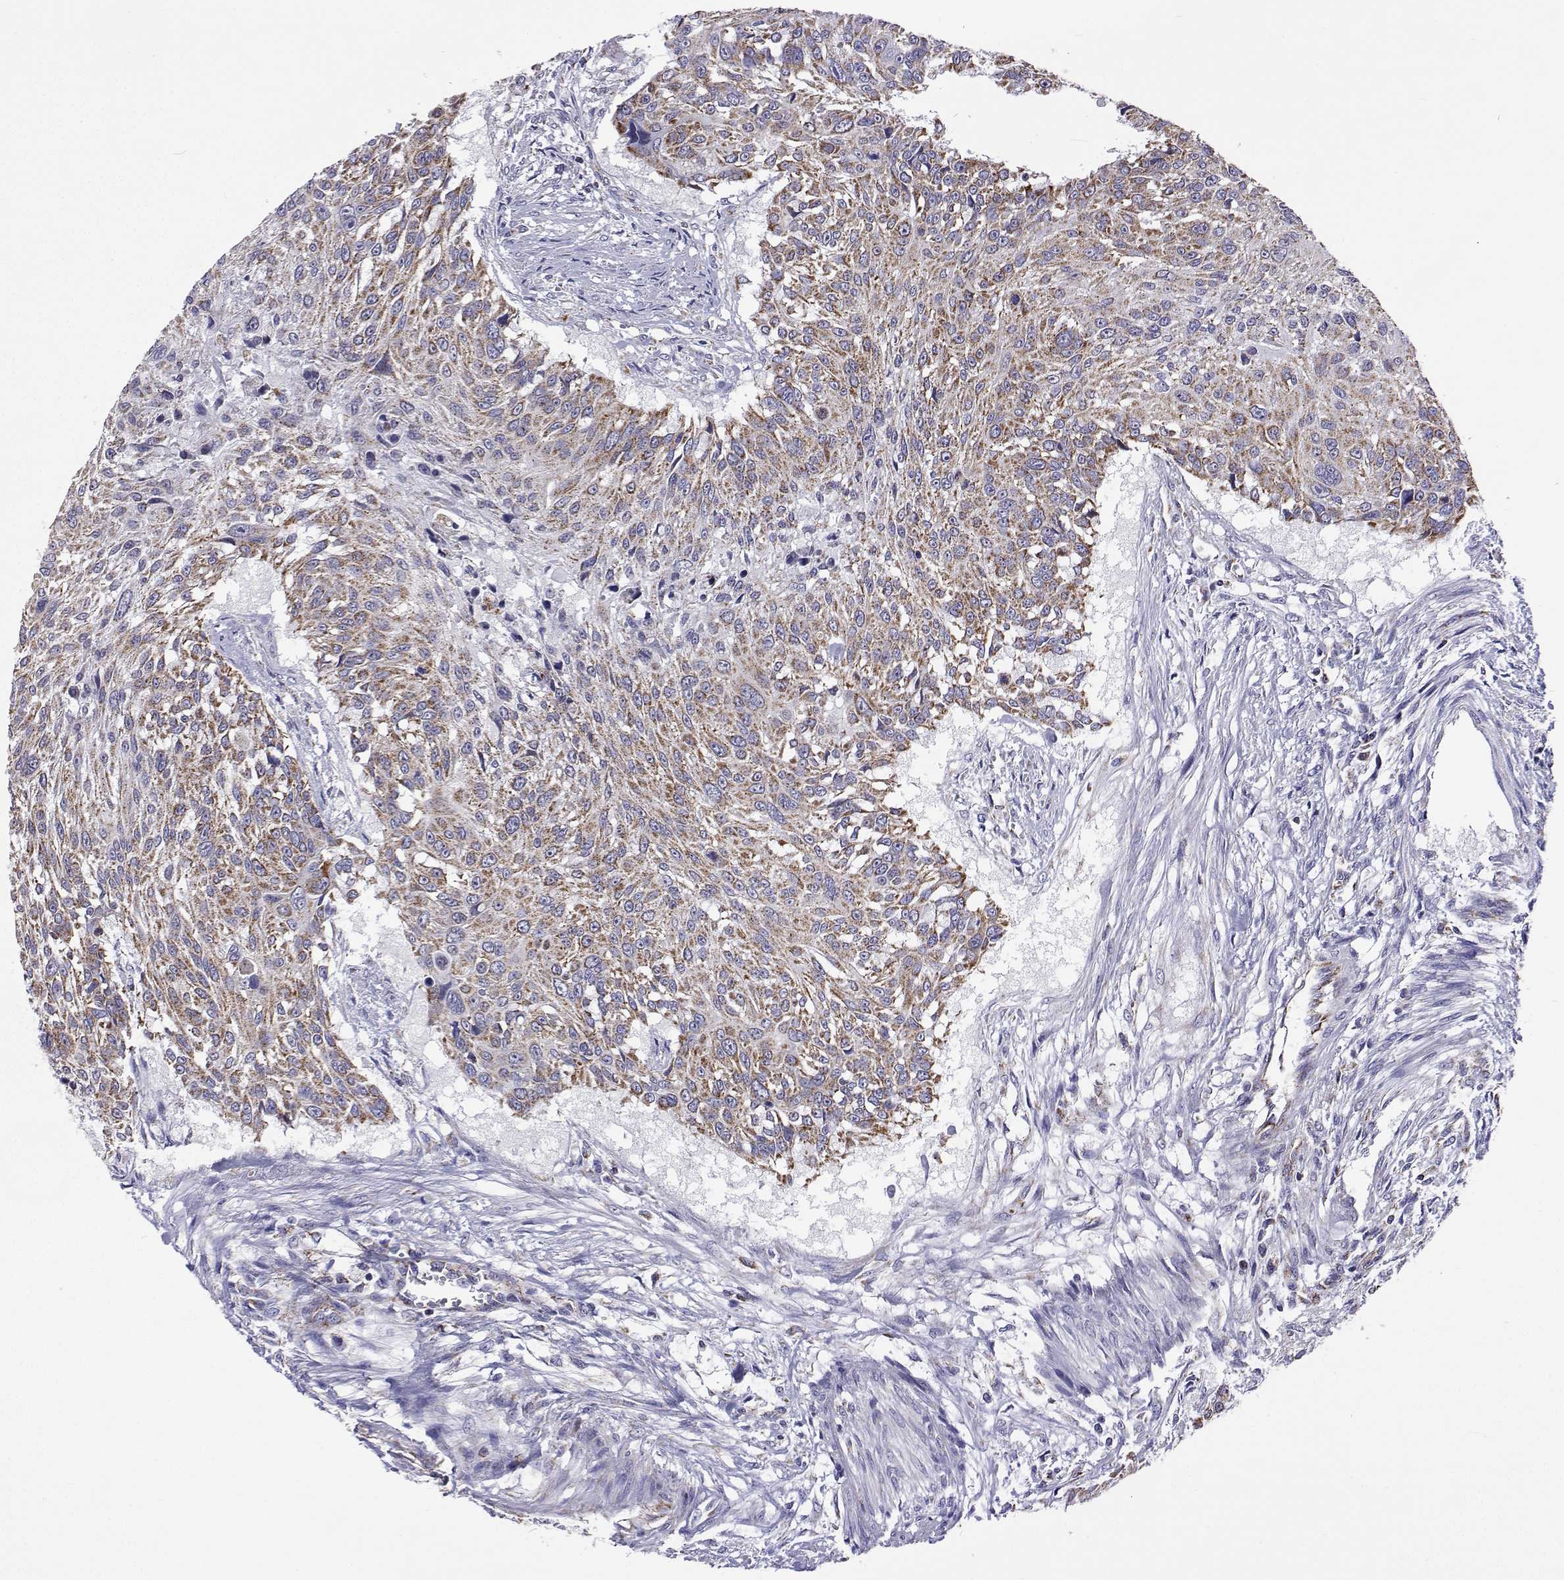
{"staining": {"intensity": "moderate", "quantity": "25%-75%", "location": "cytoplasmic/membranous"}, "tissue": "urothelial cancer", "cell_type": "Tumor cells", "image_type": "cancer", "snomed": [{"axis": "morphology", "description": "Urothelial carcinoma, NOS"}, {"axis": "topography", "description": "Urinary bladder"}], "caption": "This is a micrograph of immunohistochemistry (IHC) staining of urothelial cancer, which shows moderate positivity in the cytoplasmic/membranous of tumor cells.", "gene": "MCCC2", "patient": {"sex": "male", "age": 55}}